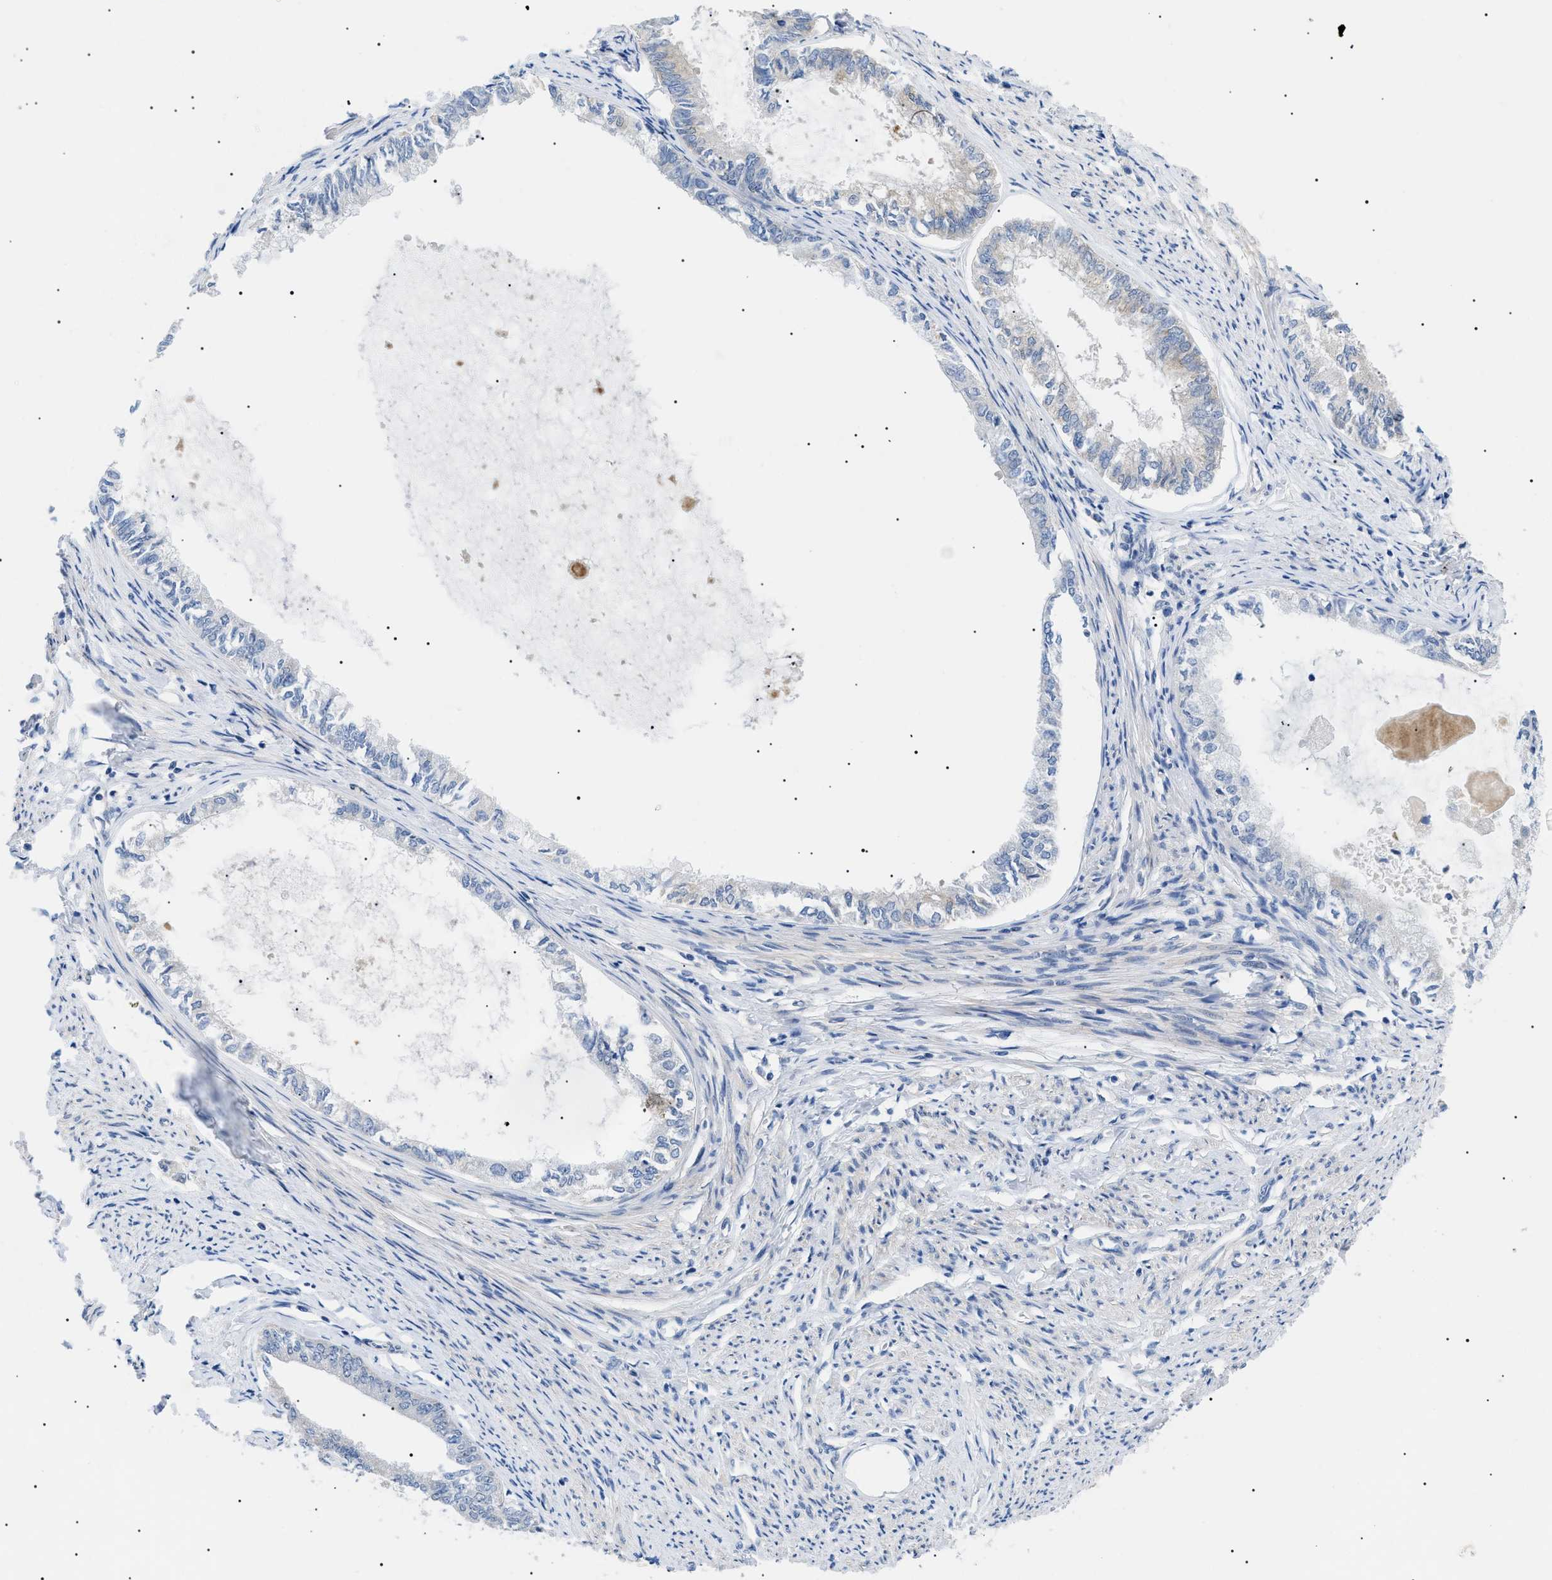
{"staining": {"intensity": "negative", "quantity": "none", "location": "none"}, "tissue": "endometrial cancer", "cell_type": "Tumor cells", "image_type": "cancer", "snomed": [{"axis": "morphology", "description": "Adenocarcinoma, NOS"}, {"axis": "topography", "description": "Endometrium"}], "caption": "Endometrial adenocarcinoma was stained to show a protein in brown. There is no significant positivity in tumor cells.", "gene": "RIPK1", "patient": {"sex": "female", "age": 86}}